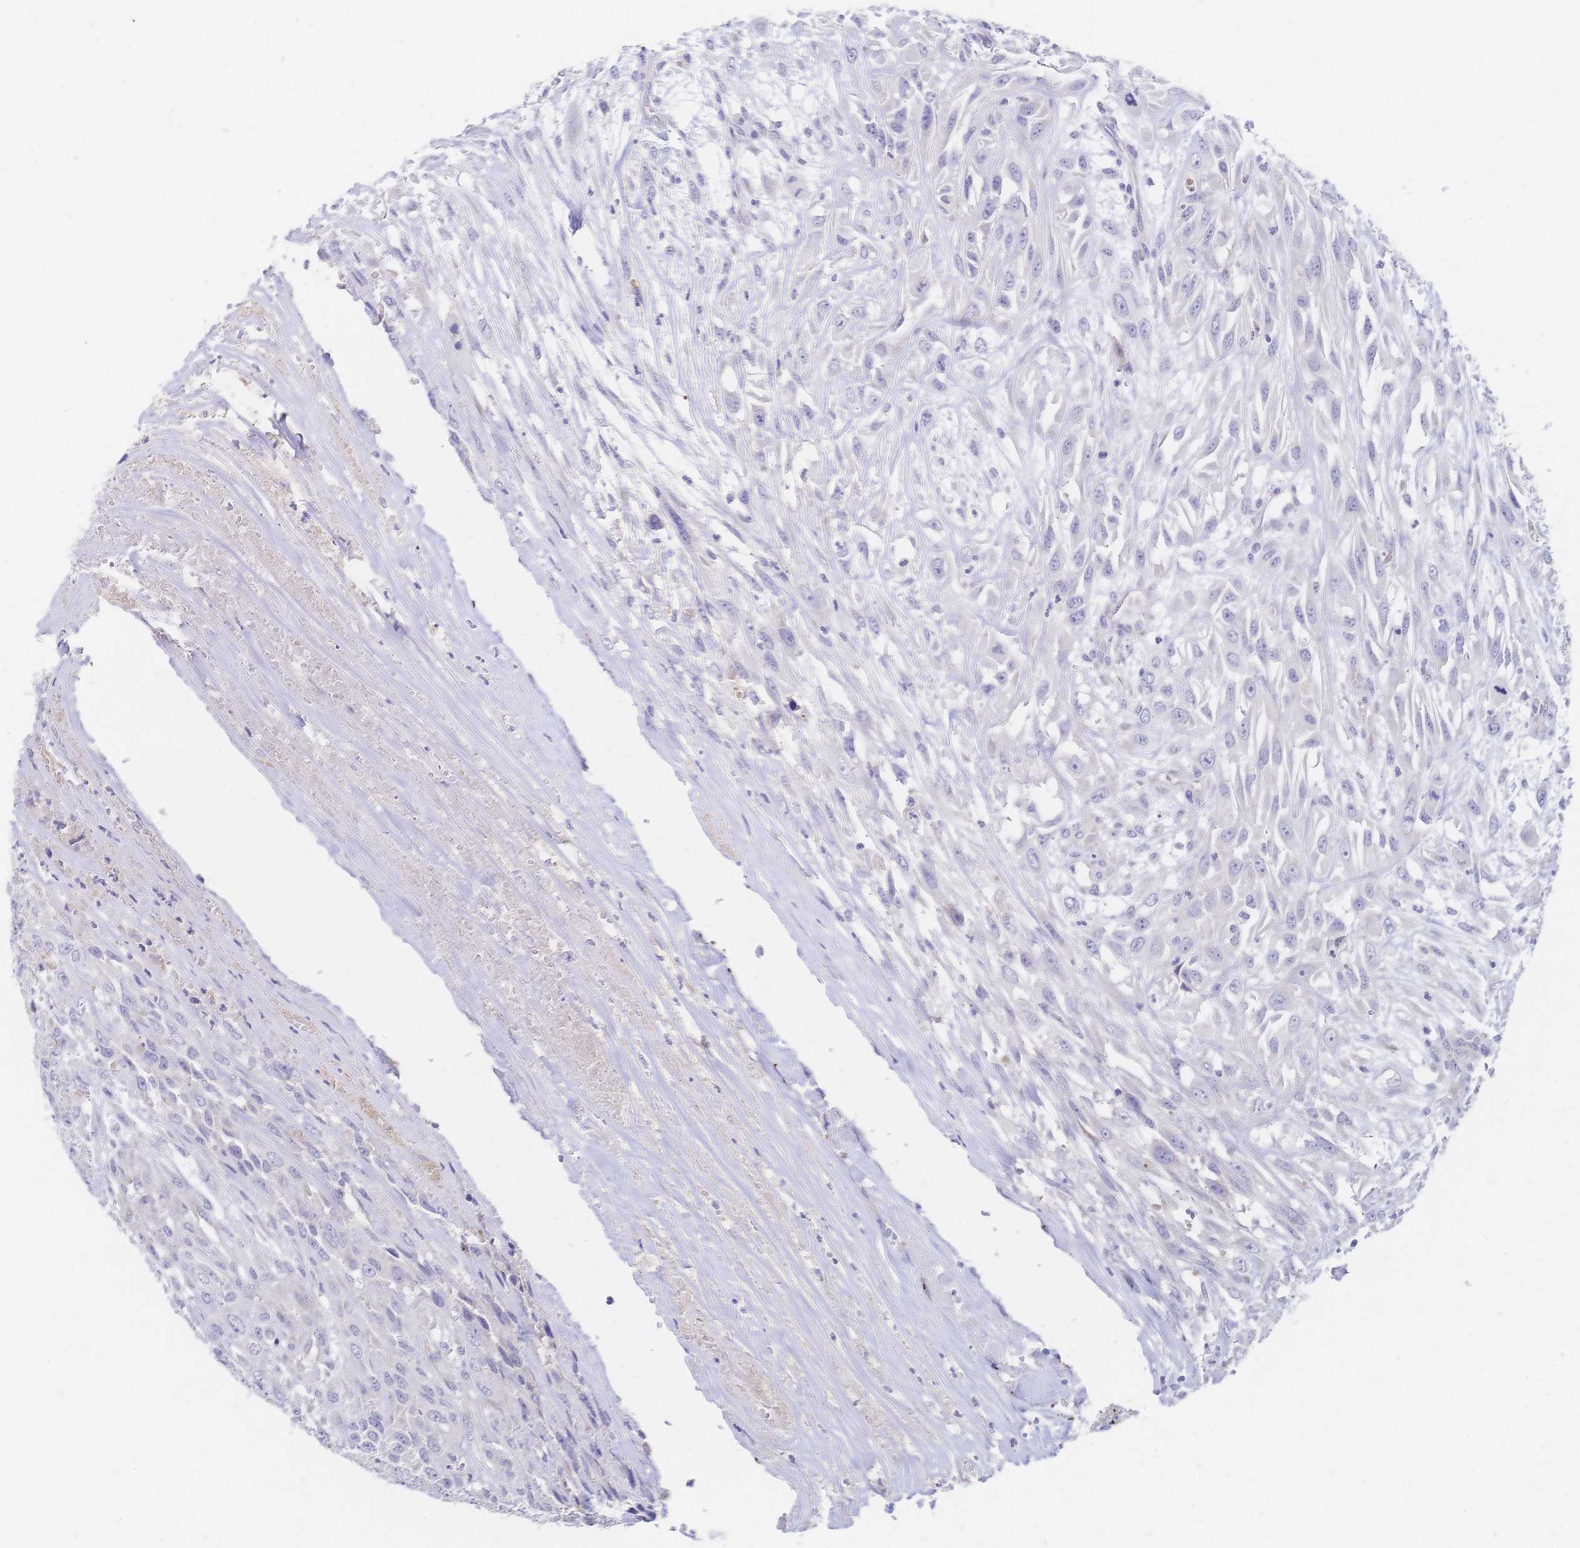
{"staining": {"intensity": "negative", "quantity": "none", "location": "none"}, "tissue": "urothelial cancer", "cell_type": "Tumor cells", "image_type": "cancer", "snomed": [{"axis": "morphology", "description": "Urothelial carcinoma, High grade"}, {"axis": "topography", "description": "Urinary bladder"}], "caption": "Photomicrograph shows no protein staining in tumor cells of high-grade urothelial carcinoma tissue.", "gene": "VWC2L", "patient": {"sex": "male", "age": 67}}